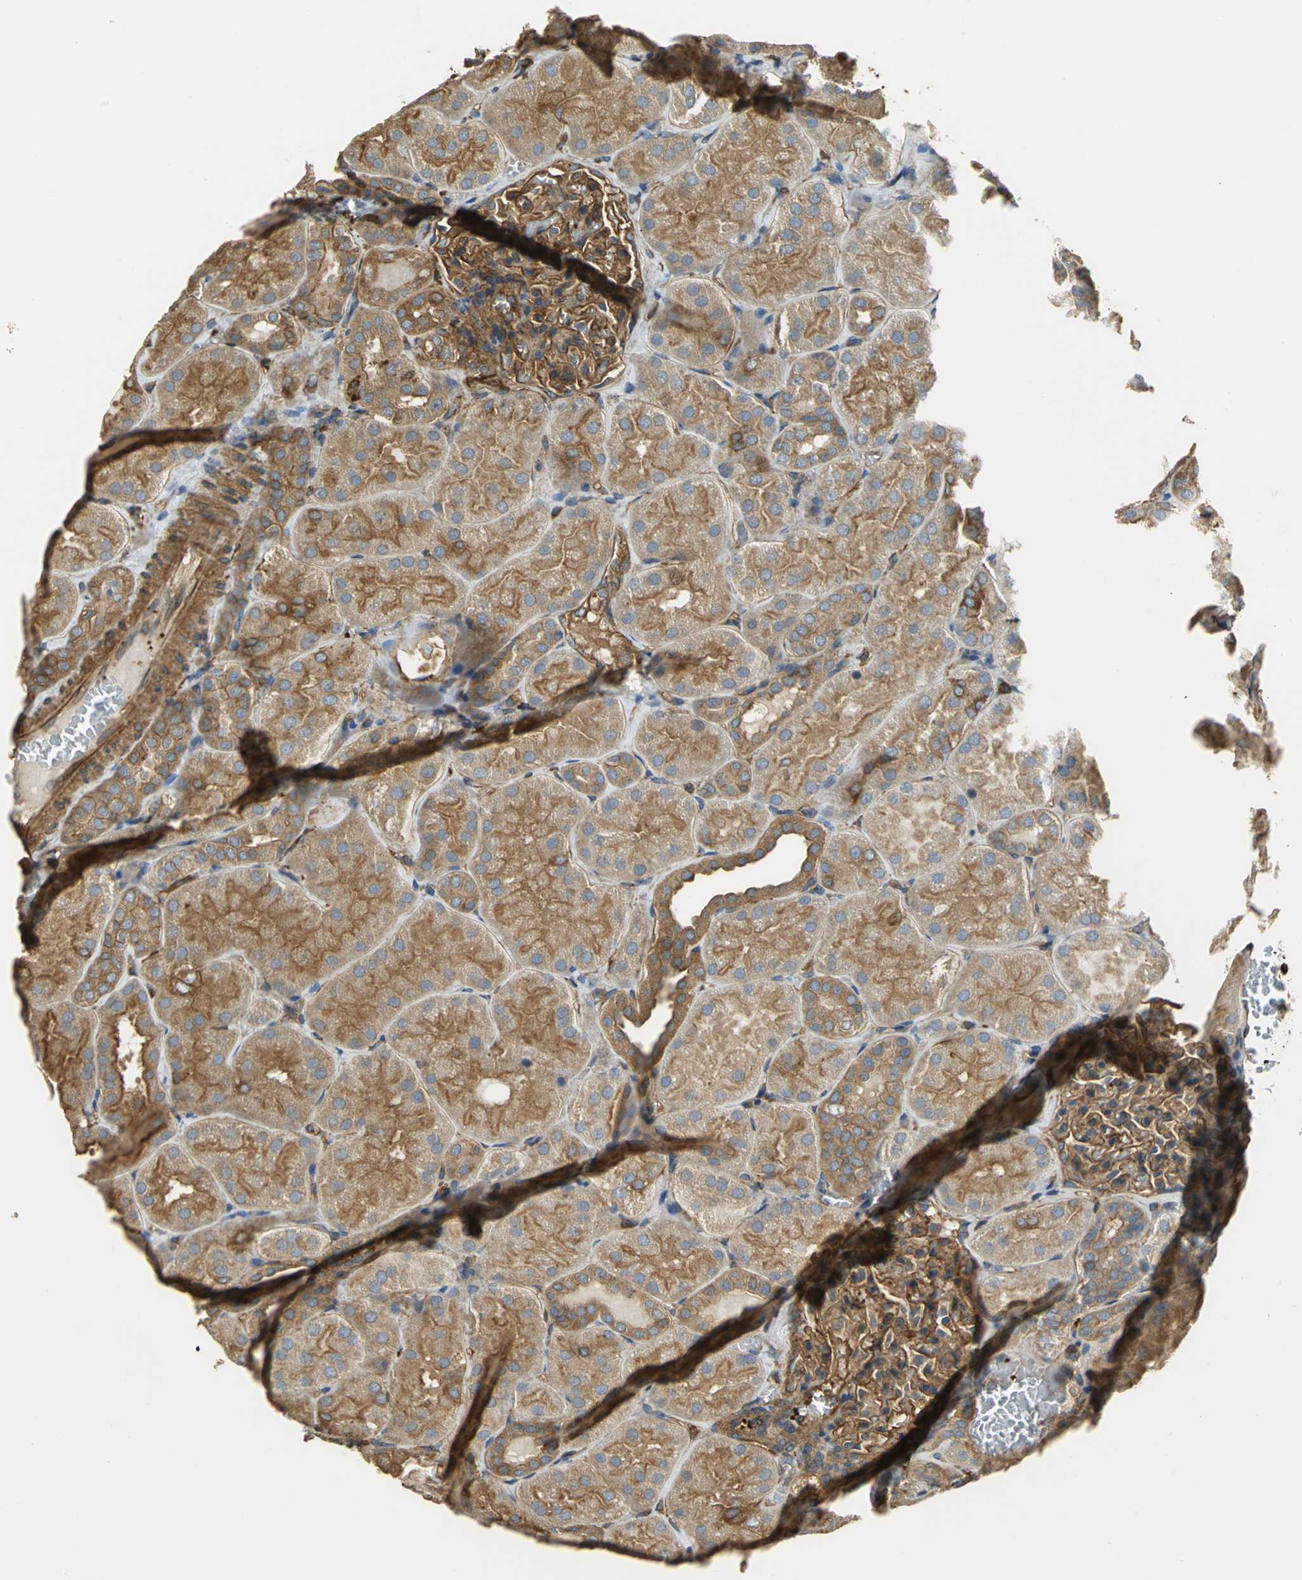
{"staining": {"intensity": "strong", "quantity": ">75%", "location": "cytoplasmic/membranous"}, "tissue": "kidney", "cell_type": "Cells in glomeruli", "image_type": "normal", "snomed": [{"axis": "morphology", "description": "Normal tissue, NOS"}, {"axis": "topography", "description": "Kidney"}], "caption": "A brown stain shows strong cytoplasmic/membranous staining of a protein in cells in glomeruli of benign kidney. (Brightfield microscopy of DAB IHC at high magnification).", "gene": "TLN1", "patient": {"sex": "male", "age": 28}}